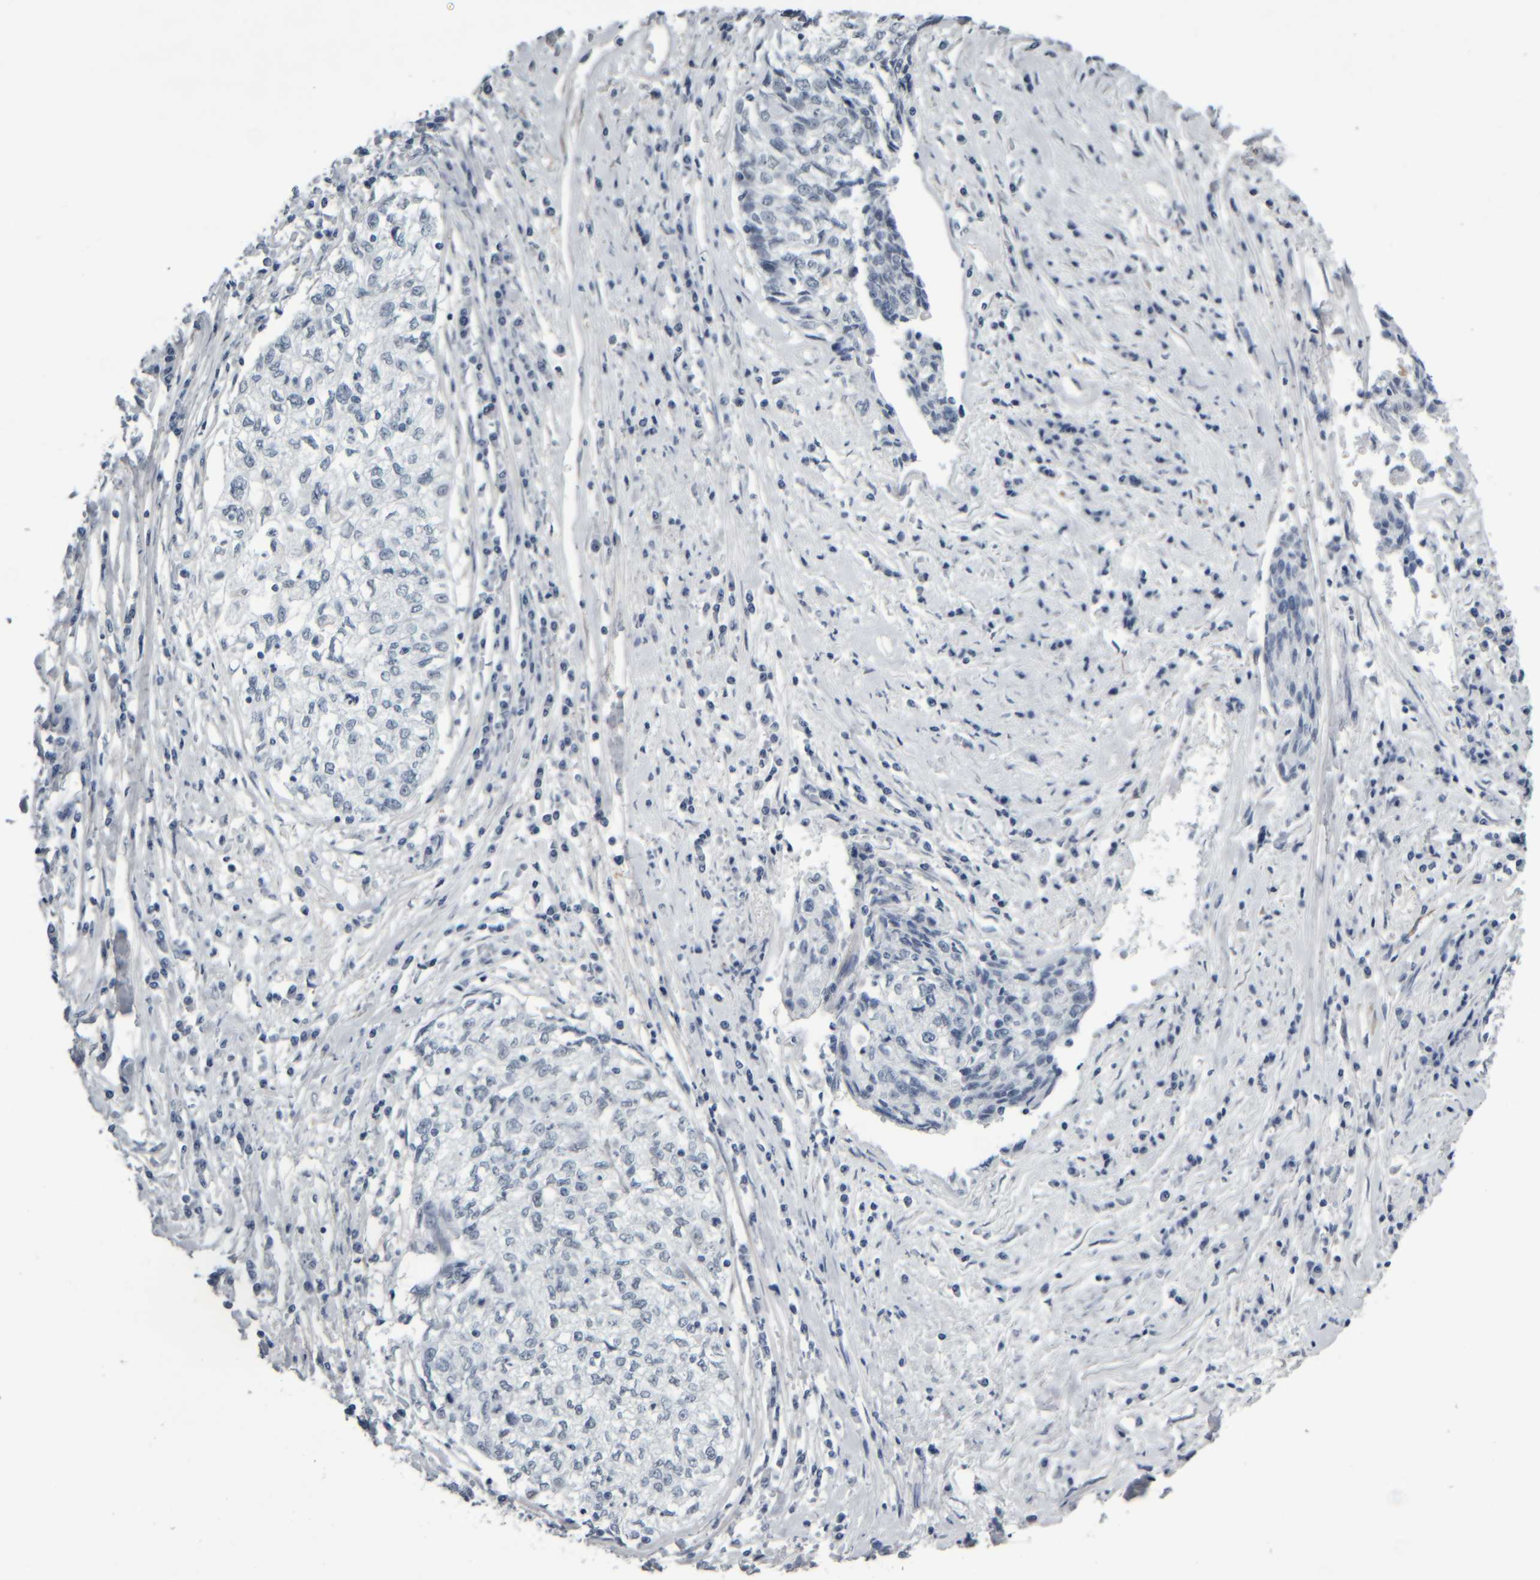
{"staining": {"intensity": "negative", "quantity": "none", "location": "none"}, "tissue": "cervical cancer", "cell_type": "Tumor cells", "image_type": "cancer", "snomed": [{"axis": "morphology", "description": "Squamous cell carcinoma, NOS"}, {"axis": "topography", "description": "Cervix"}], "caption": "Immunohistochemical staining of cervical cancer exhibits no significant staining in tumor cells.", "gene": "COL14A1", "patient": {"sex": "female", "age": 57}}